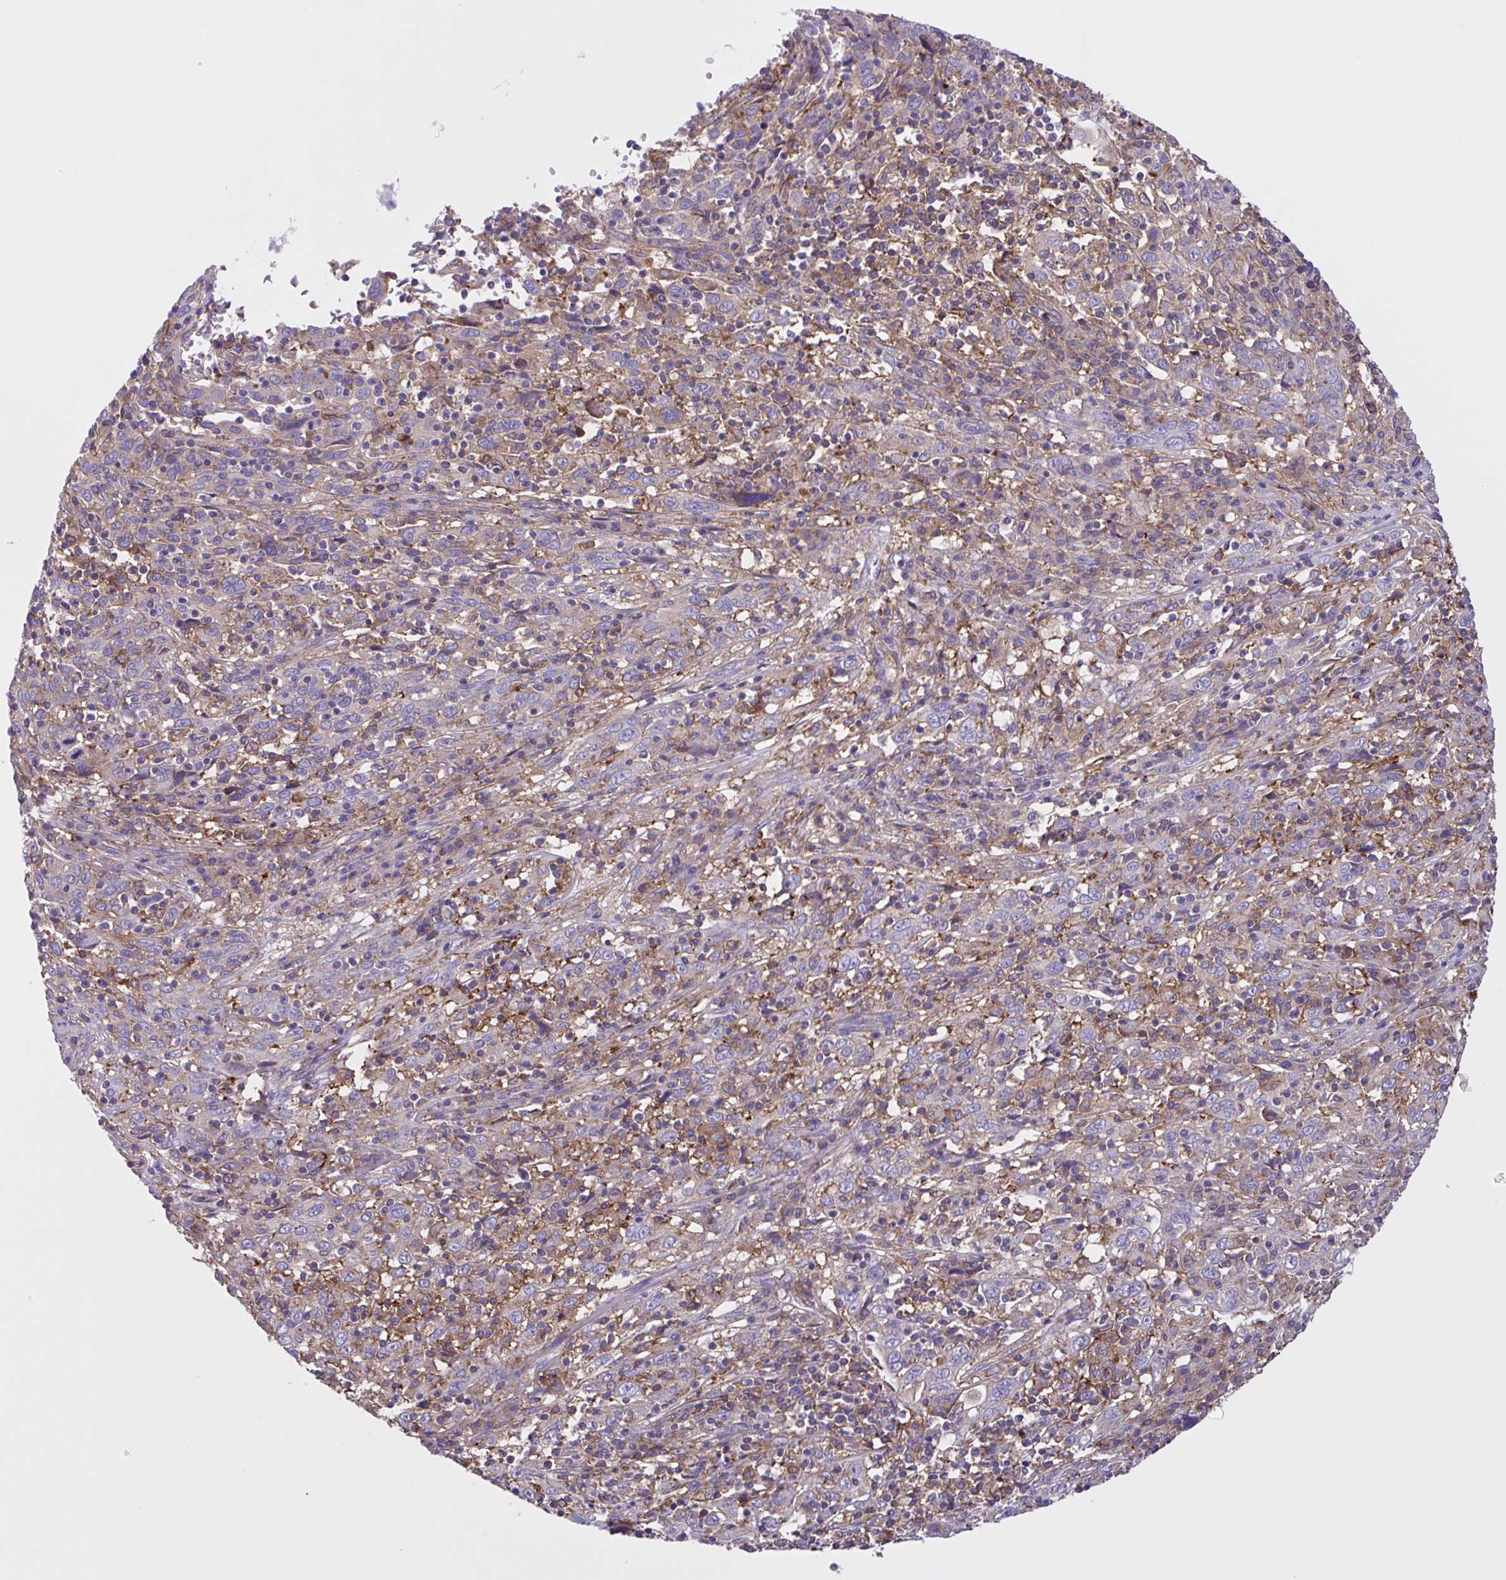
{"staining": {"intensity": "negative", "quantity": "none", "location": "none"}, "tissue": "cervical cancer", "cell_type": "Tumor cells", "image_type": "cancer", "snomed": [{"axis": "morphology", "description": "Squamous cell carcinoma, NOS"}, {"axis": "topography", "description": "Cervix"}], "caption": "Micrograph shows no significant protein staining in tumor cells of cervical cancer.", "gene": "OR51M1", "patient": {"sex": "female", "age": 46}}